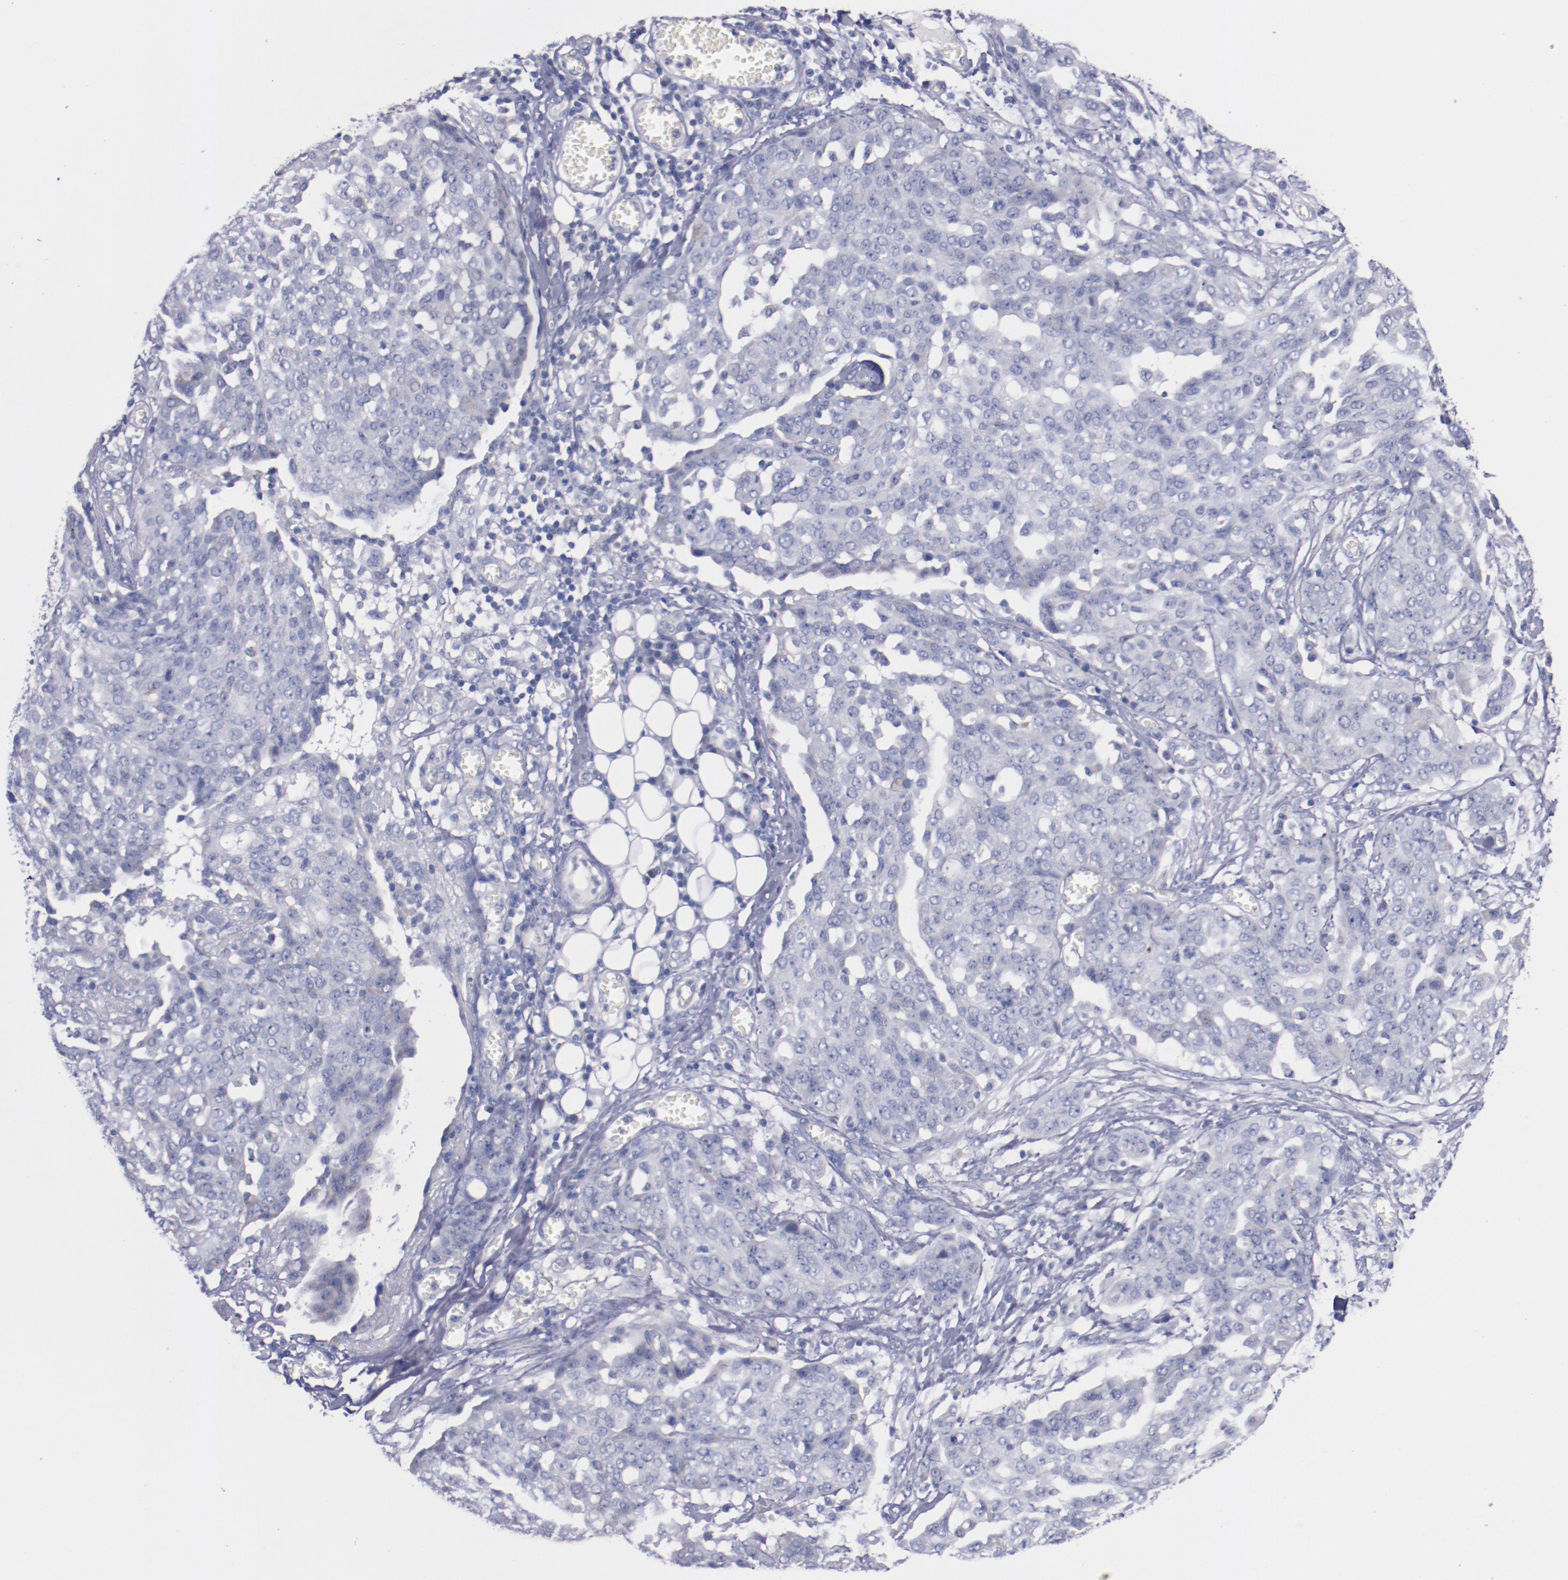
{"staining": {"intensity": "negative", "quantity": "none", "location": "none"}, "tissue": "ovarian cancer", "cell_type": "Tumor cells", "image_type": "cancer", "snomed": [{"axis": "morphology", "description": "Cystadenocarcinoma, serous, NOS"}, {"axis": "topography", "description": "Soft tissue"}, {"axis": "topography", "description": "Ovary"}], "caption": "This is an IHC image of ovarian serous cystadenocarcinoma. There is no staining in tumor cells.", "gene": "CNTNAP2", "patient": {"sex": "female", "age": 57}}